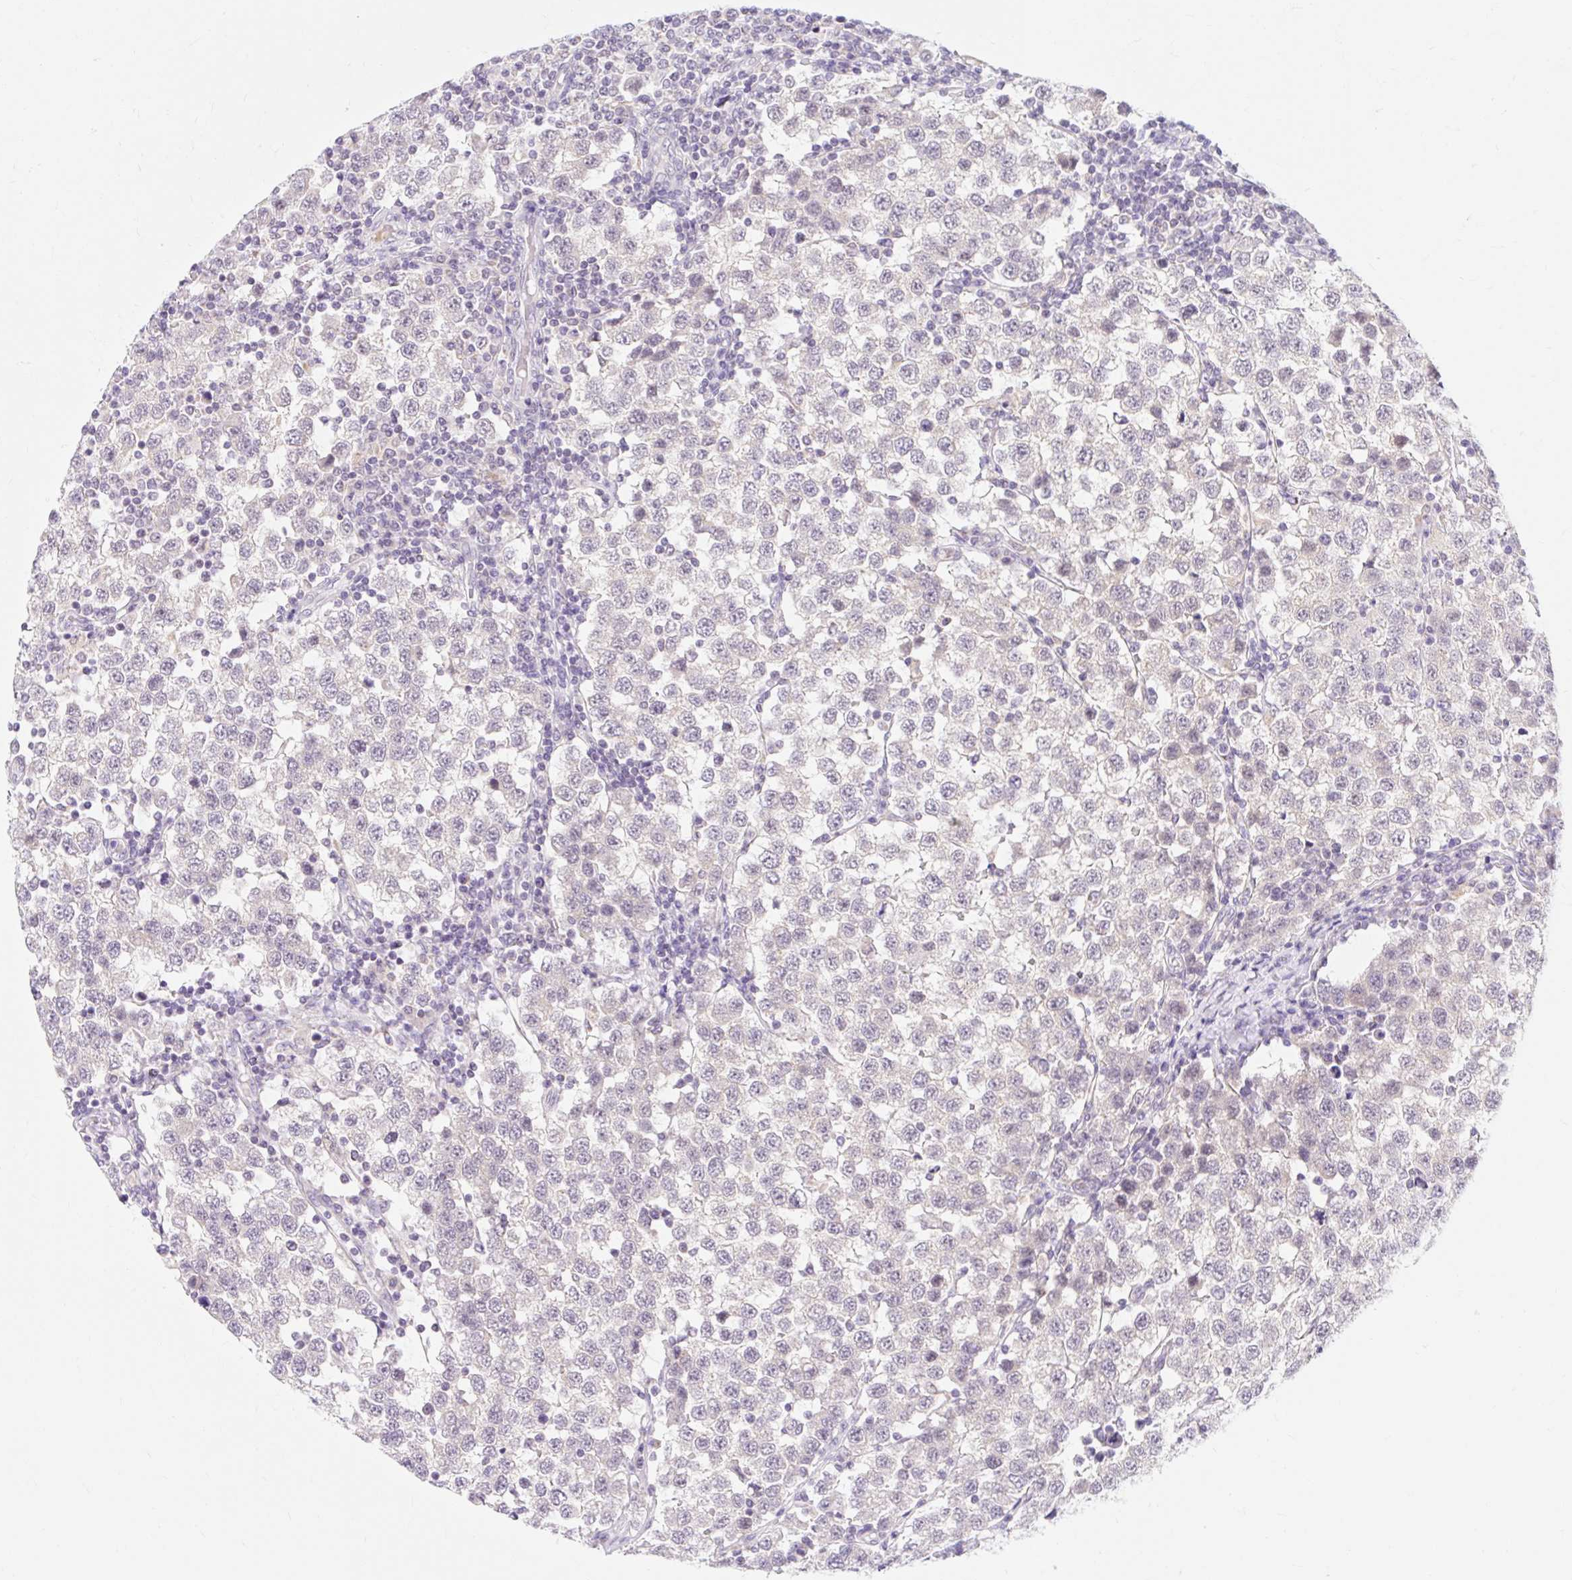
{"staining": {"intensity": "negative", "quantity": "none", "location": "none"}, "tissue": "testis cancer", "cell_type": "Tumor cells", "image_type": "cancer", "snomed": [{"axis": "morphology", "description": "Seminoma, NOS"}, {"axis": "topography", "description": "Testis"}], "caption": "IHC micrograph of neoplastic tissue: human testis cancer (seminoma) stained with DAB exhibits no significant protein positivity in tumor cells.", "gene": "ITPK1", "patient": {"sex": "male", "age": 34}}